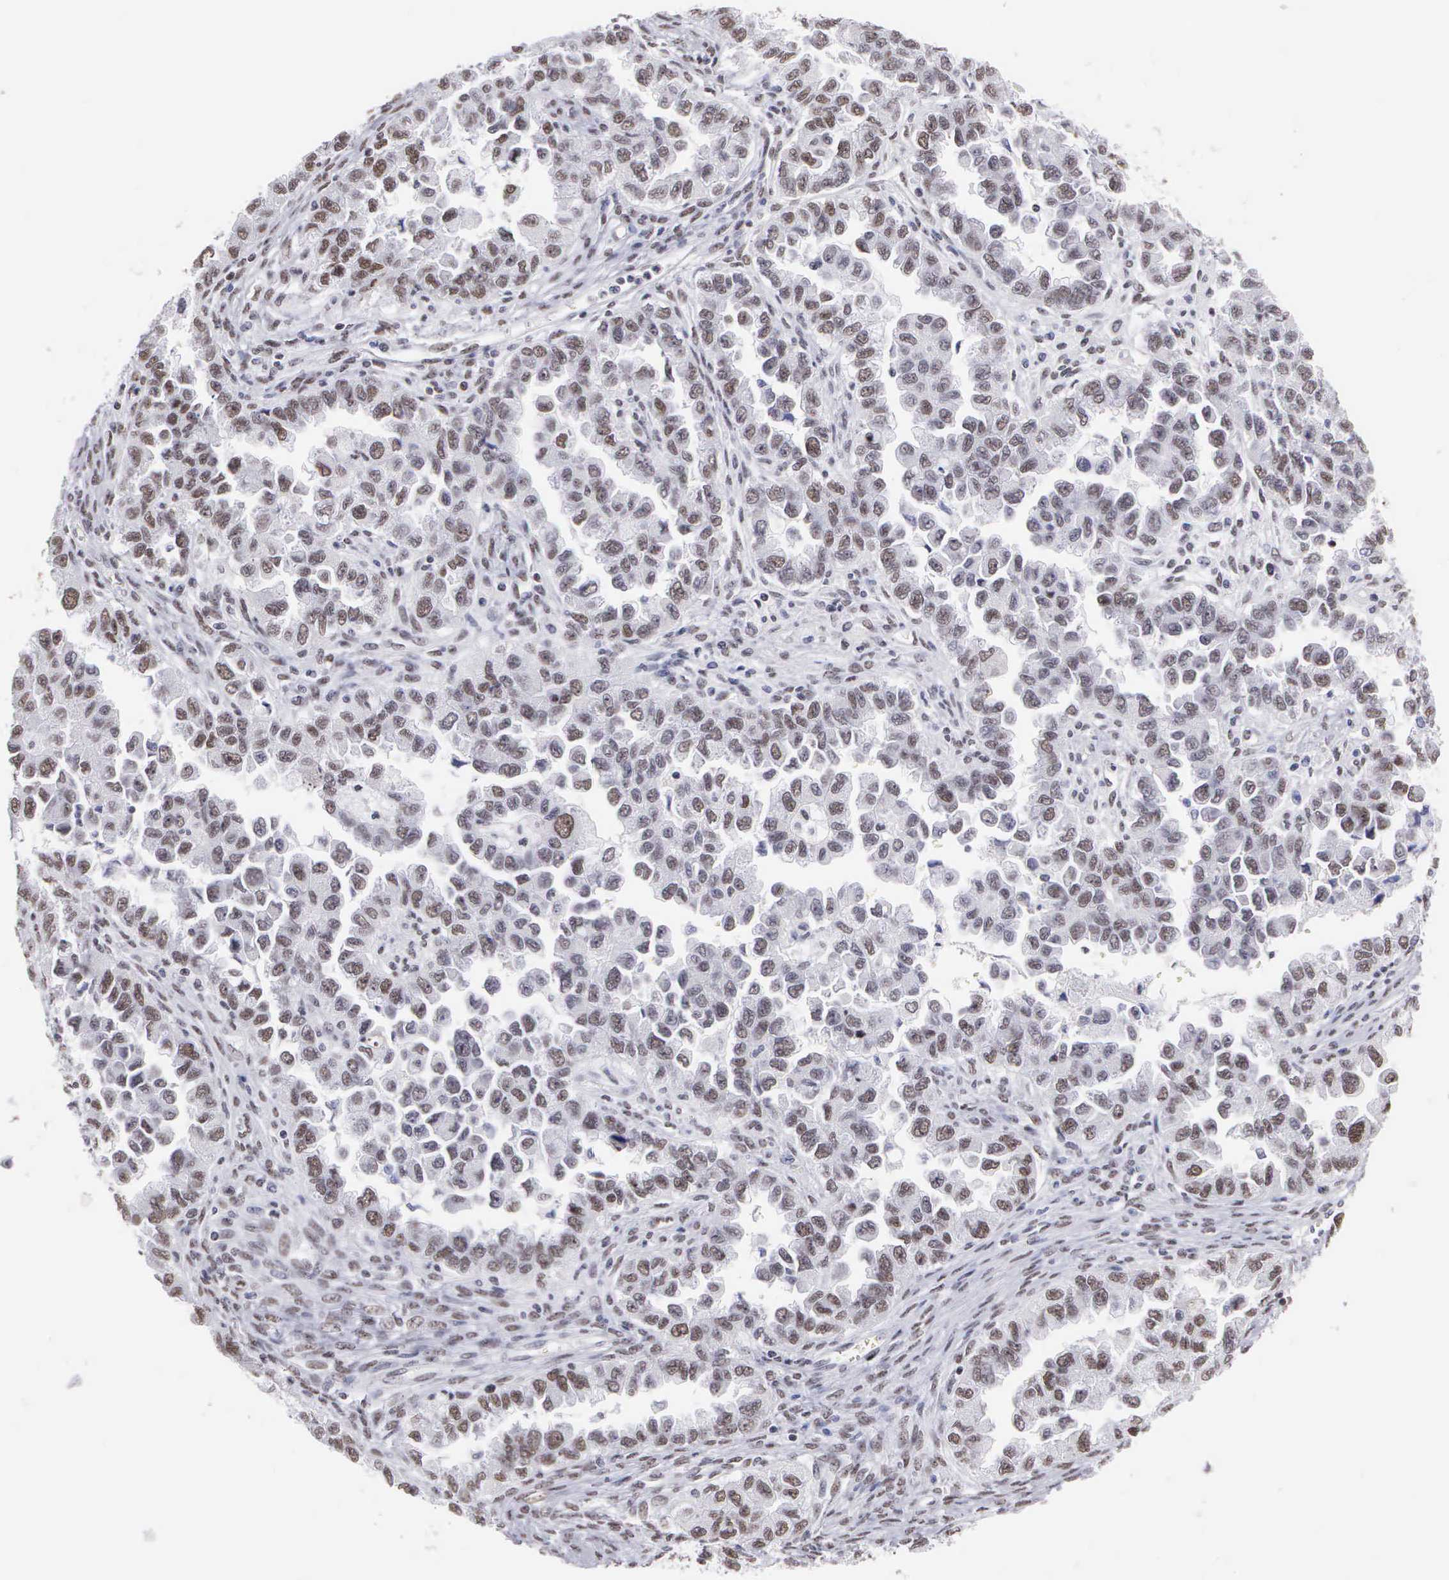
{"staining": {"intensity": "weak", "quantity": "25%-75%", "location": "nuclear"}, "tissue": "ovarian cancer", "cell_type": "Tumor cells", "image_type": "cancer", "snomed": [{"axis": "morphology", "description": "Cystadenocarcinoma, serous, NOS"}, {"axis": "topography", "description": "Ovary"}], "caption": "This is a photomicrograph of IHC staining of serous cystadenocarcinoma (ovarian), which shows weak expression in the nuclear of tumor cells.", "gene": "CSTF2", "patient": {"sex": "female", "age": 84}}